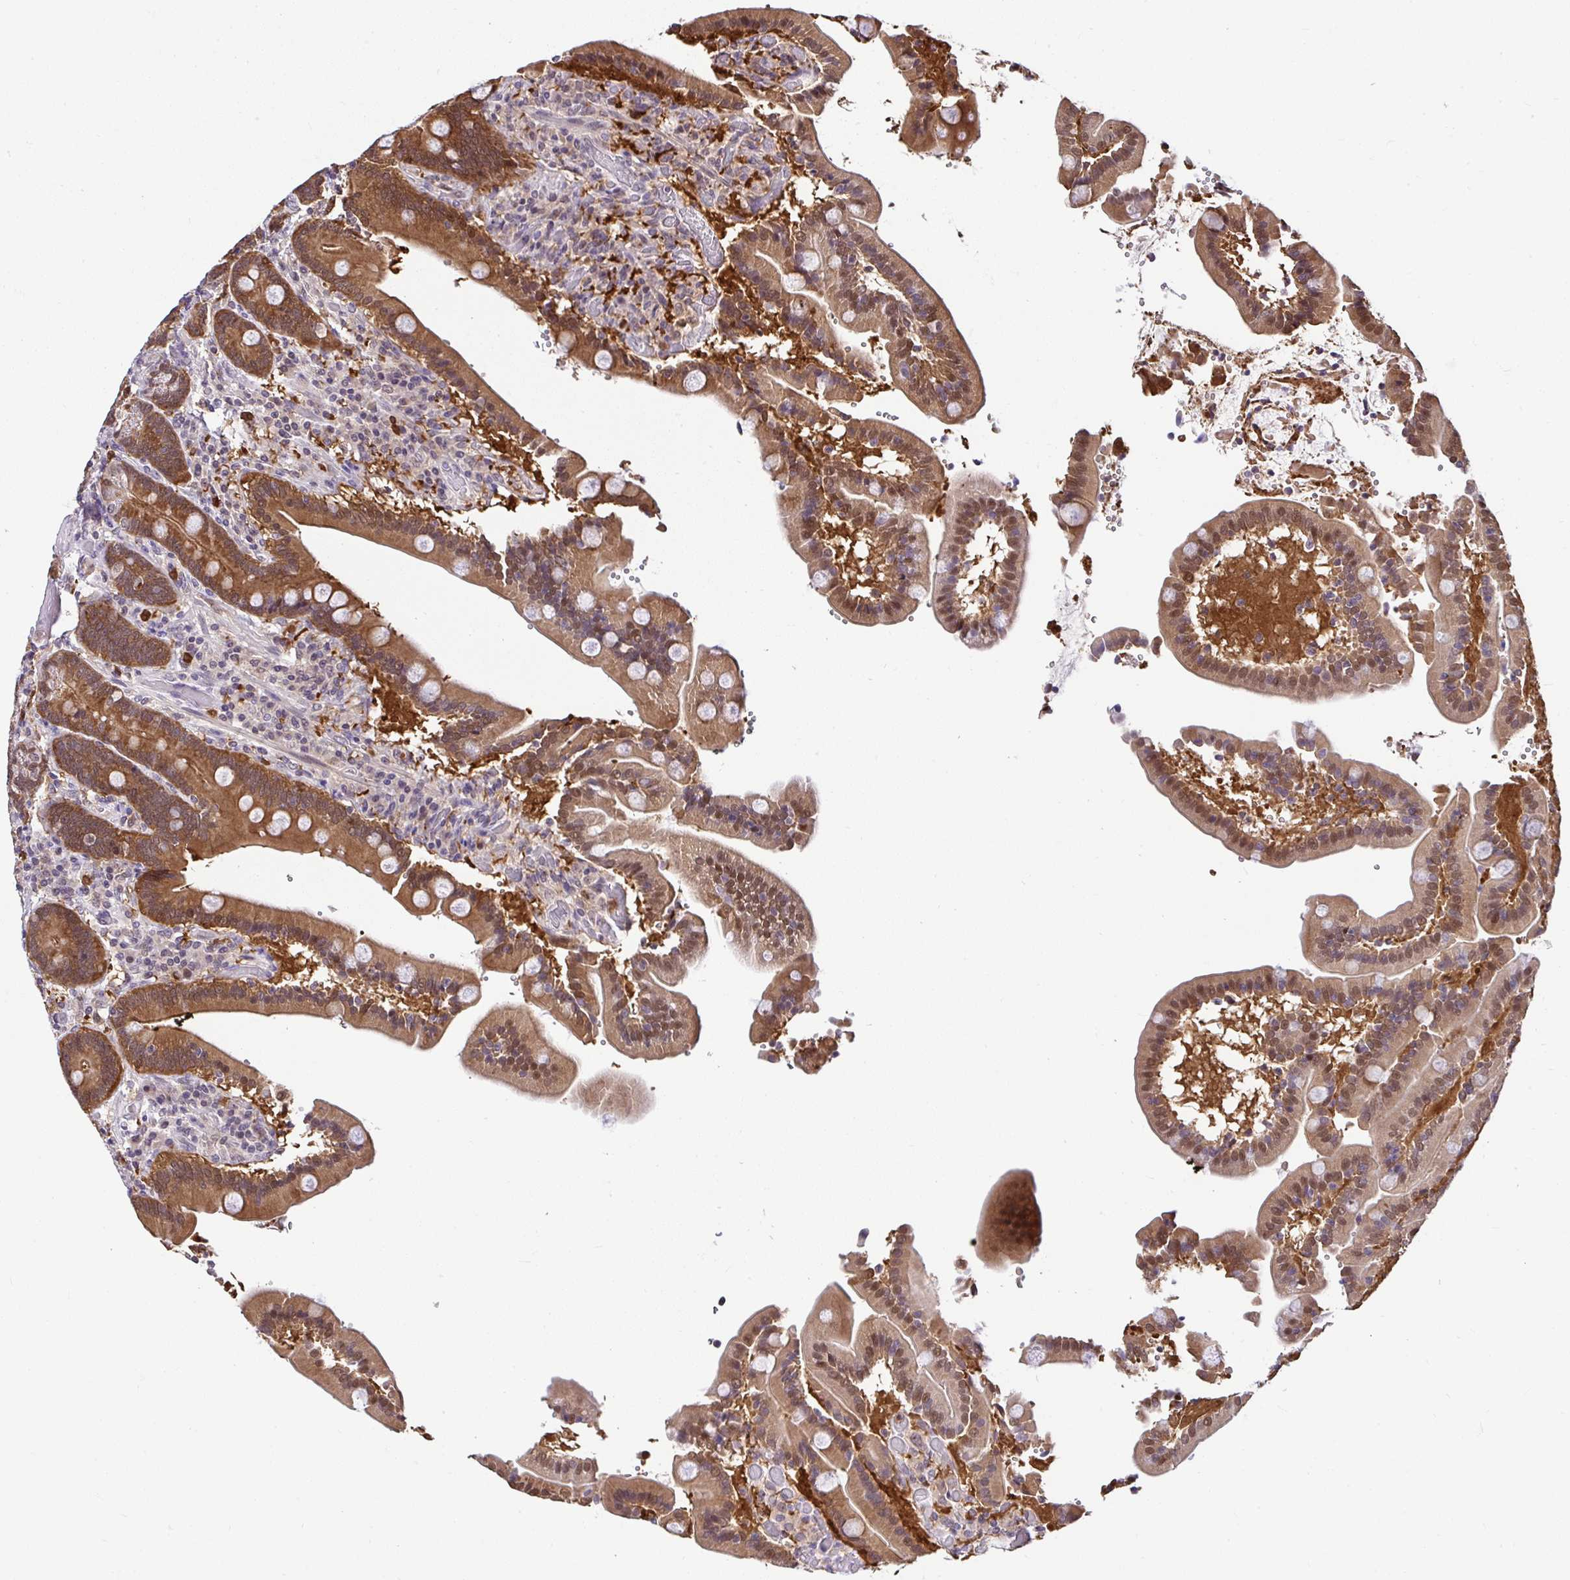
{"staining": {"intensity": "moderate", "quantity": ">75%", "location": "cytoplasmic/membranous,nuclear"}, "tissue": "duodenum", "cell_type": "Glandular cells", "image_type": "normal", "snomed": [{"axis": "morphology", "description": "Normal tissue, NOS"}, {"axis": "topography", "description": "Duodenum"}], "caption": "Immunohistochemistry (DAB (3,3'-diaminobenzidine)) staining of benign duodenum demonstrates moderate cytoplasmic/membranous,nuclear protein positivity in about >75% of glandular cells.", "gene": "PIN4", "patient": {"sex": "female", "age": 62}}